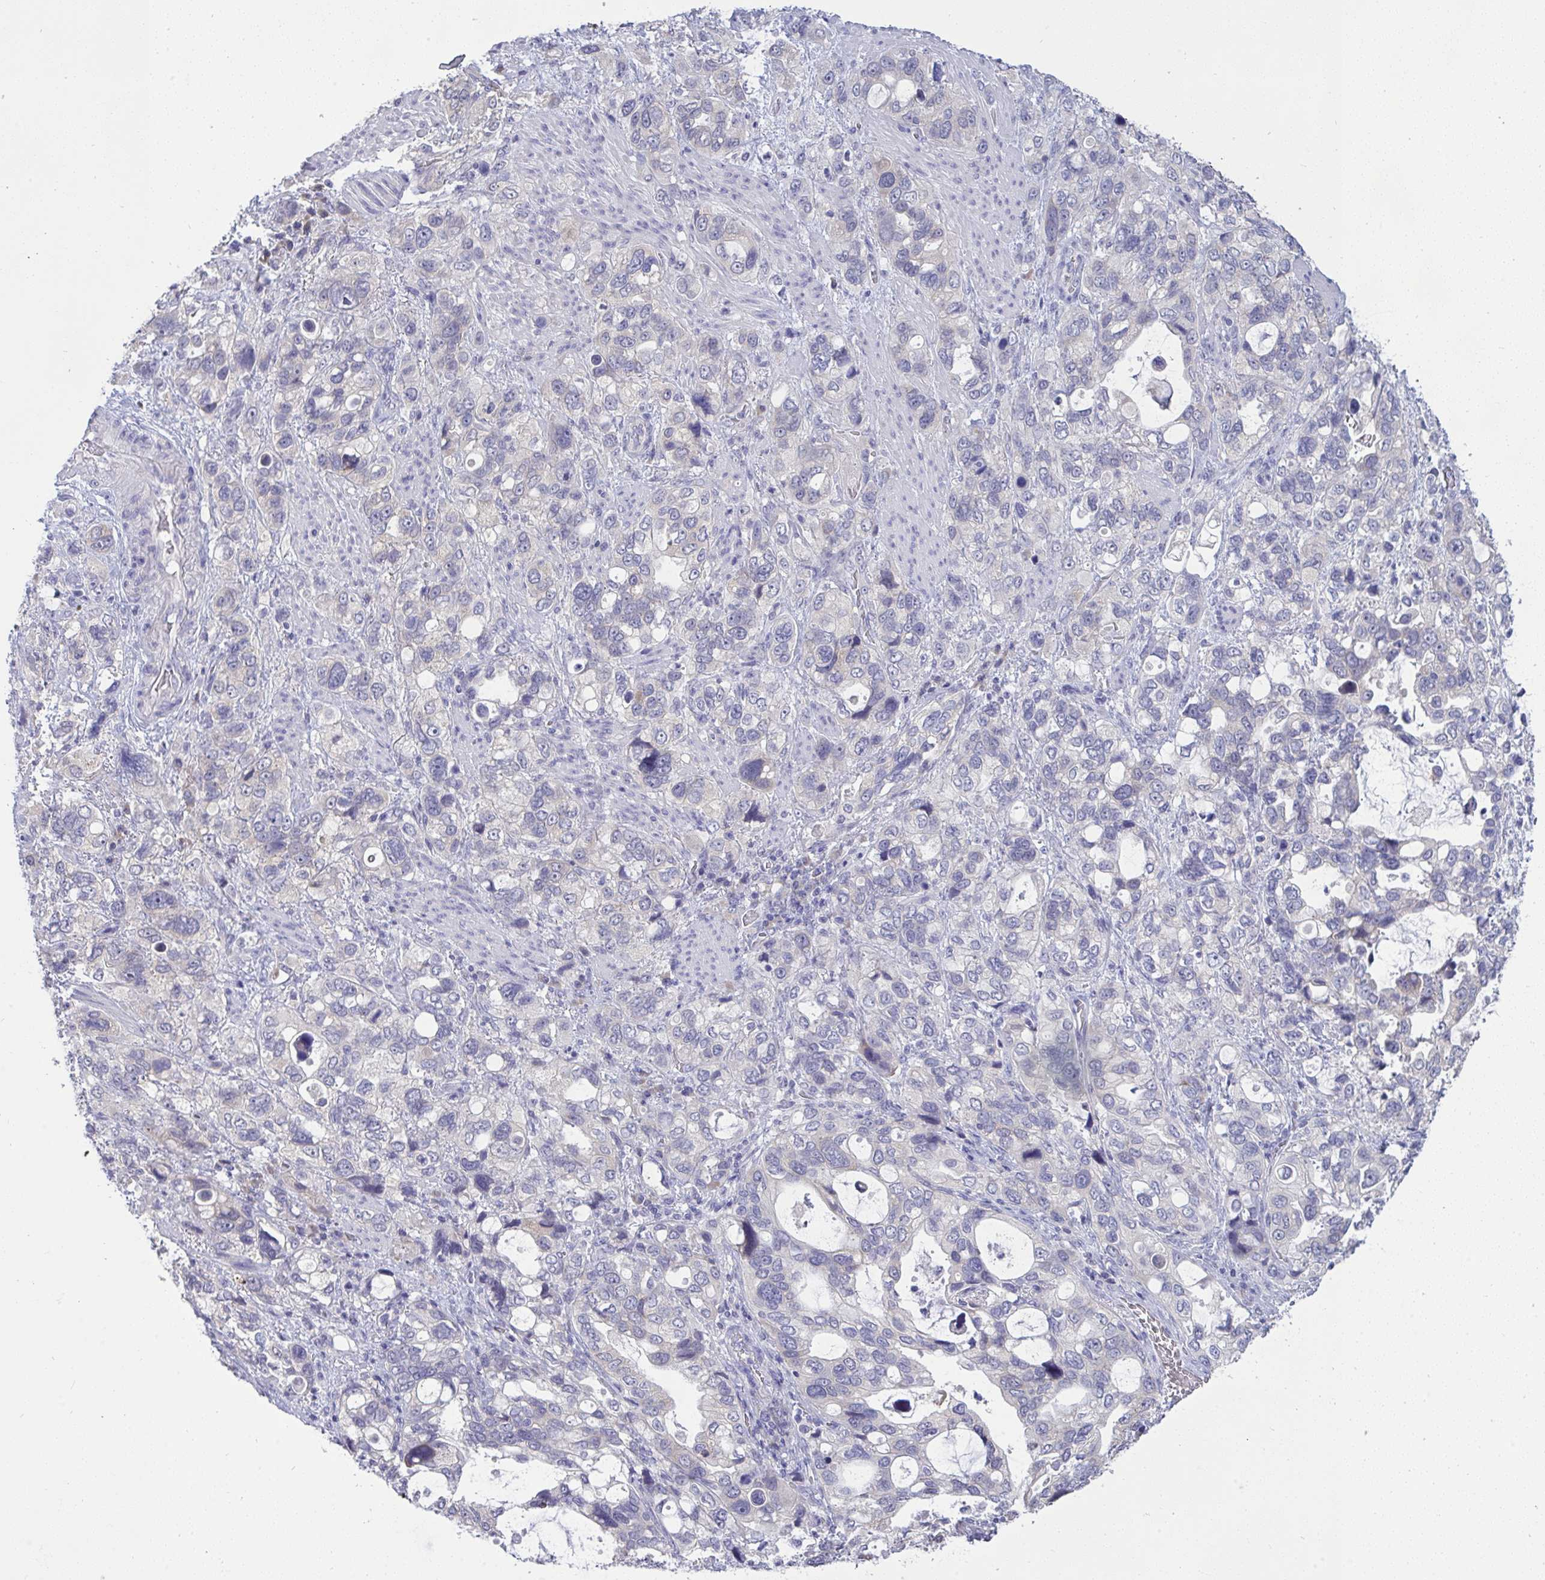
{"staining": {"intensity": "negative", "quantity": "none", "location": "none"}, "tissue": "stomach cancer", "cell_type": "Tumor cells", "image_type": "cancer", "snomed": [{"axis": "morphology", "description": "Adenocarcinoma, NOS"}, {"axis": "topography", "description": "Stomach, upper"}], "caption": "Immunohistochemistry of stomach cancer (adenocarcinoma) shows no positivity in tumor cells.", "gene": "TMEM41A", "patient": {"sex": "female", "age": 81}}